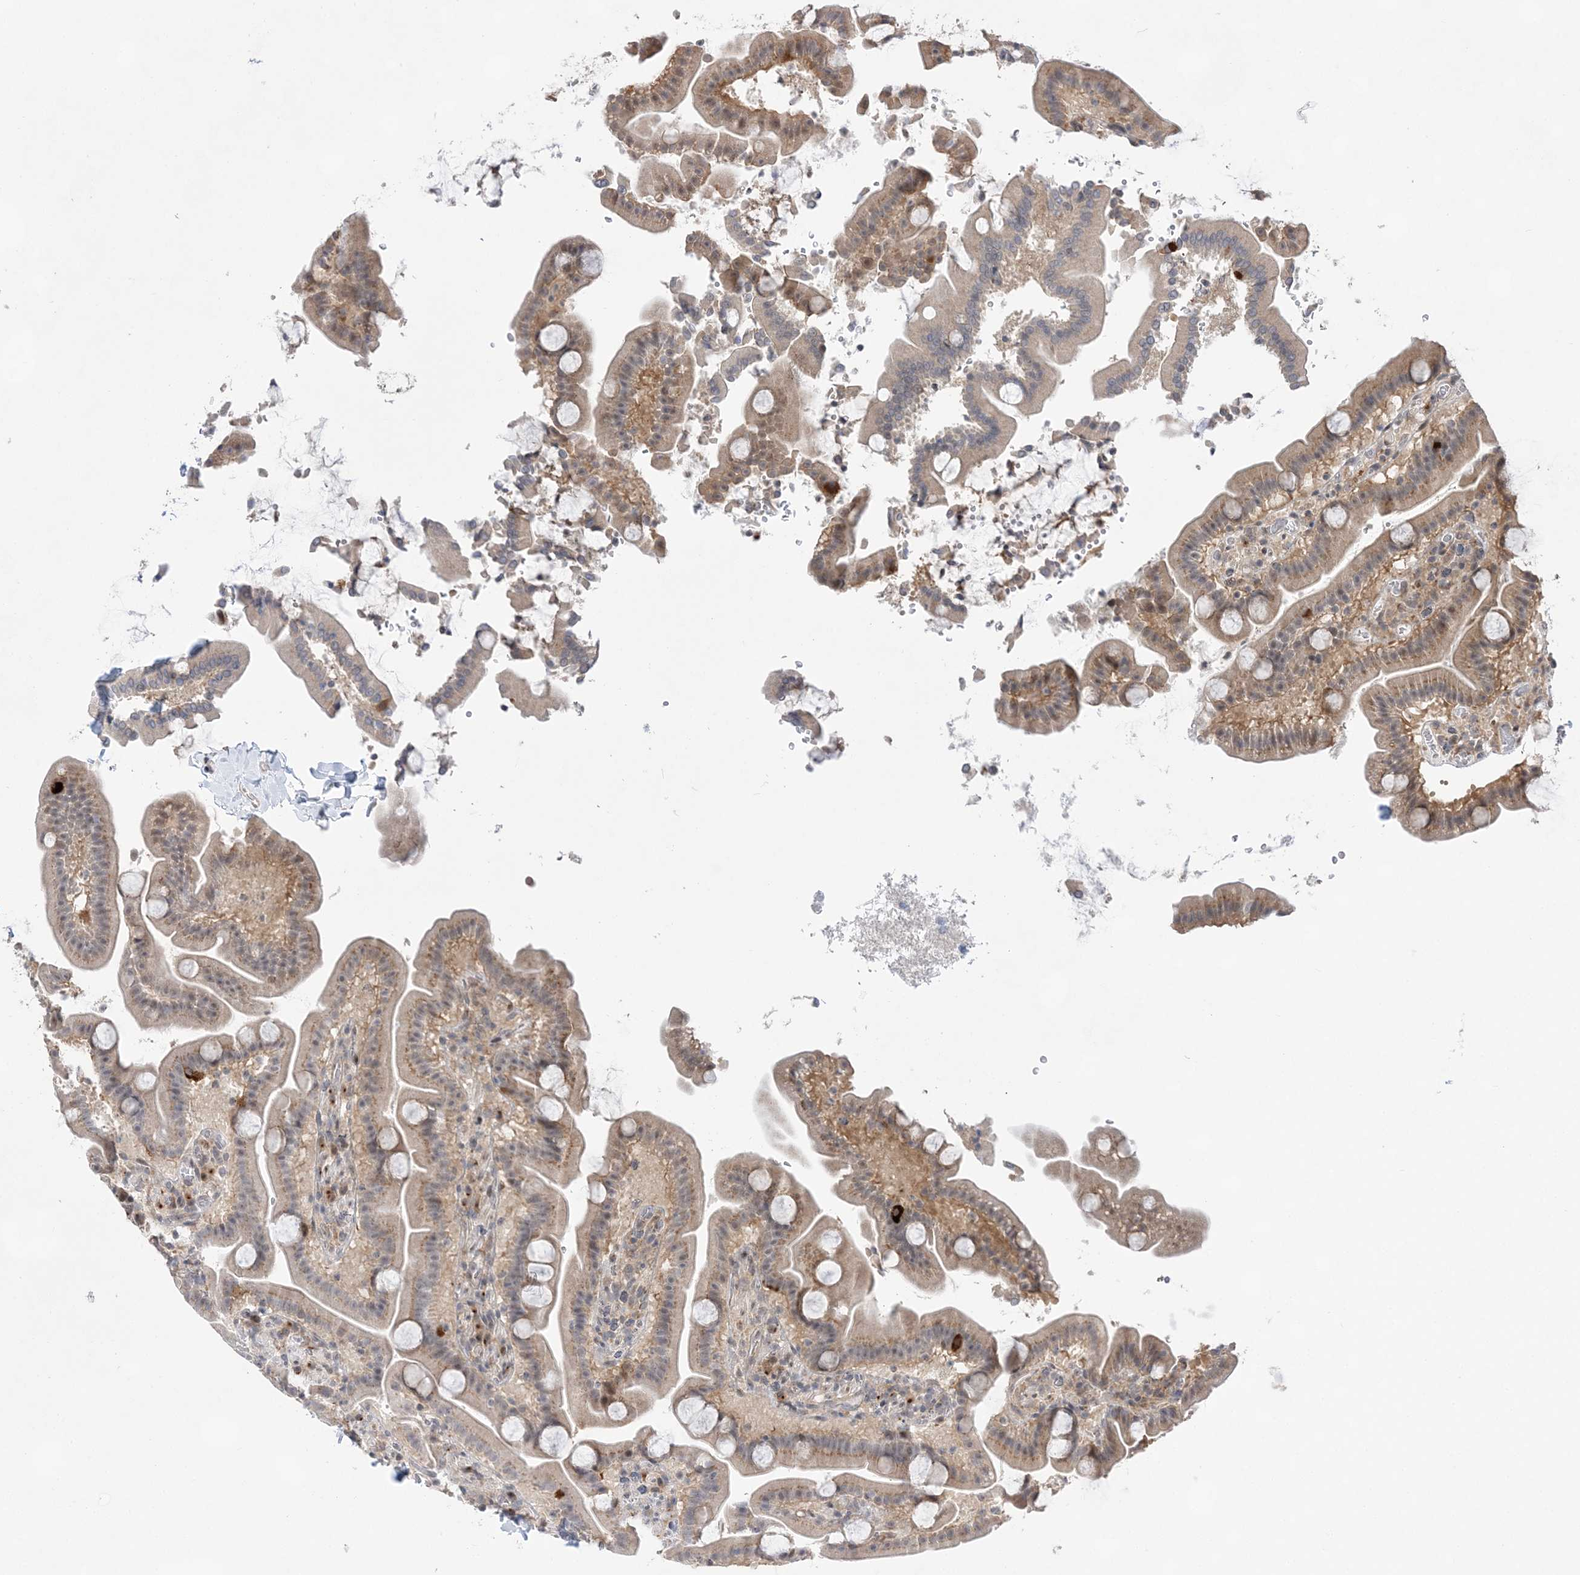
{"staining": {"intensity": "moderate", "quantity": "25%-75%", "location": "cytoplasmic/membranous"}, "tissue": "duodenum", "cell_type": "Glandular cells", "image_type": "normal", "snomed": [{"axis": "morphology", "description": "Normal tissue, NOS"}, {"axis": "topography", "description": "Duodenum"}], "caption": "Duodenum was stained to show a protein in brown. There is medium levels of moderate cytoplasmic/membranous staining in about 25%-75% of glandular cells. (DAB (3,3'-diaminobenzidine) = brown stain, brightfield microscopy at high magnification).", "gene": "ANAPC15", "patient": {"sex": "male", "age": 55}}